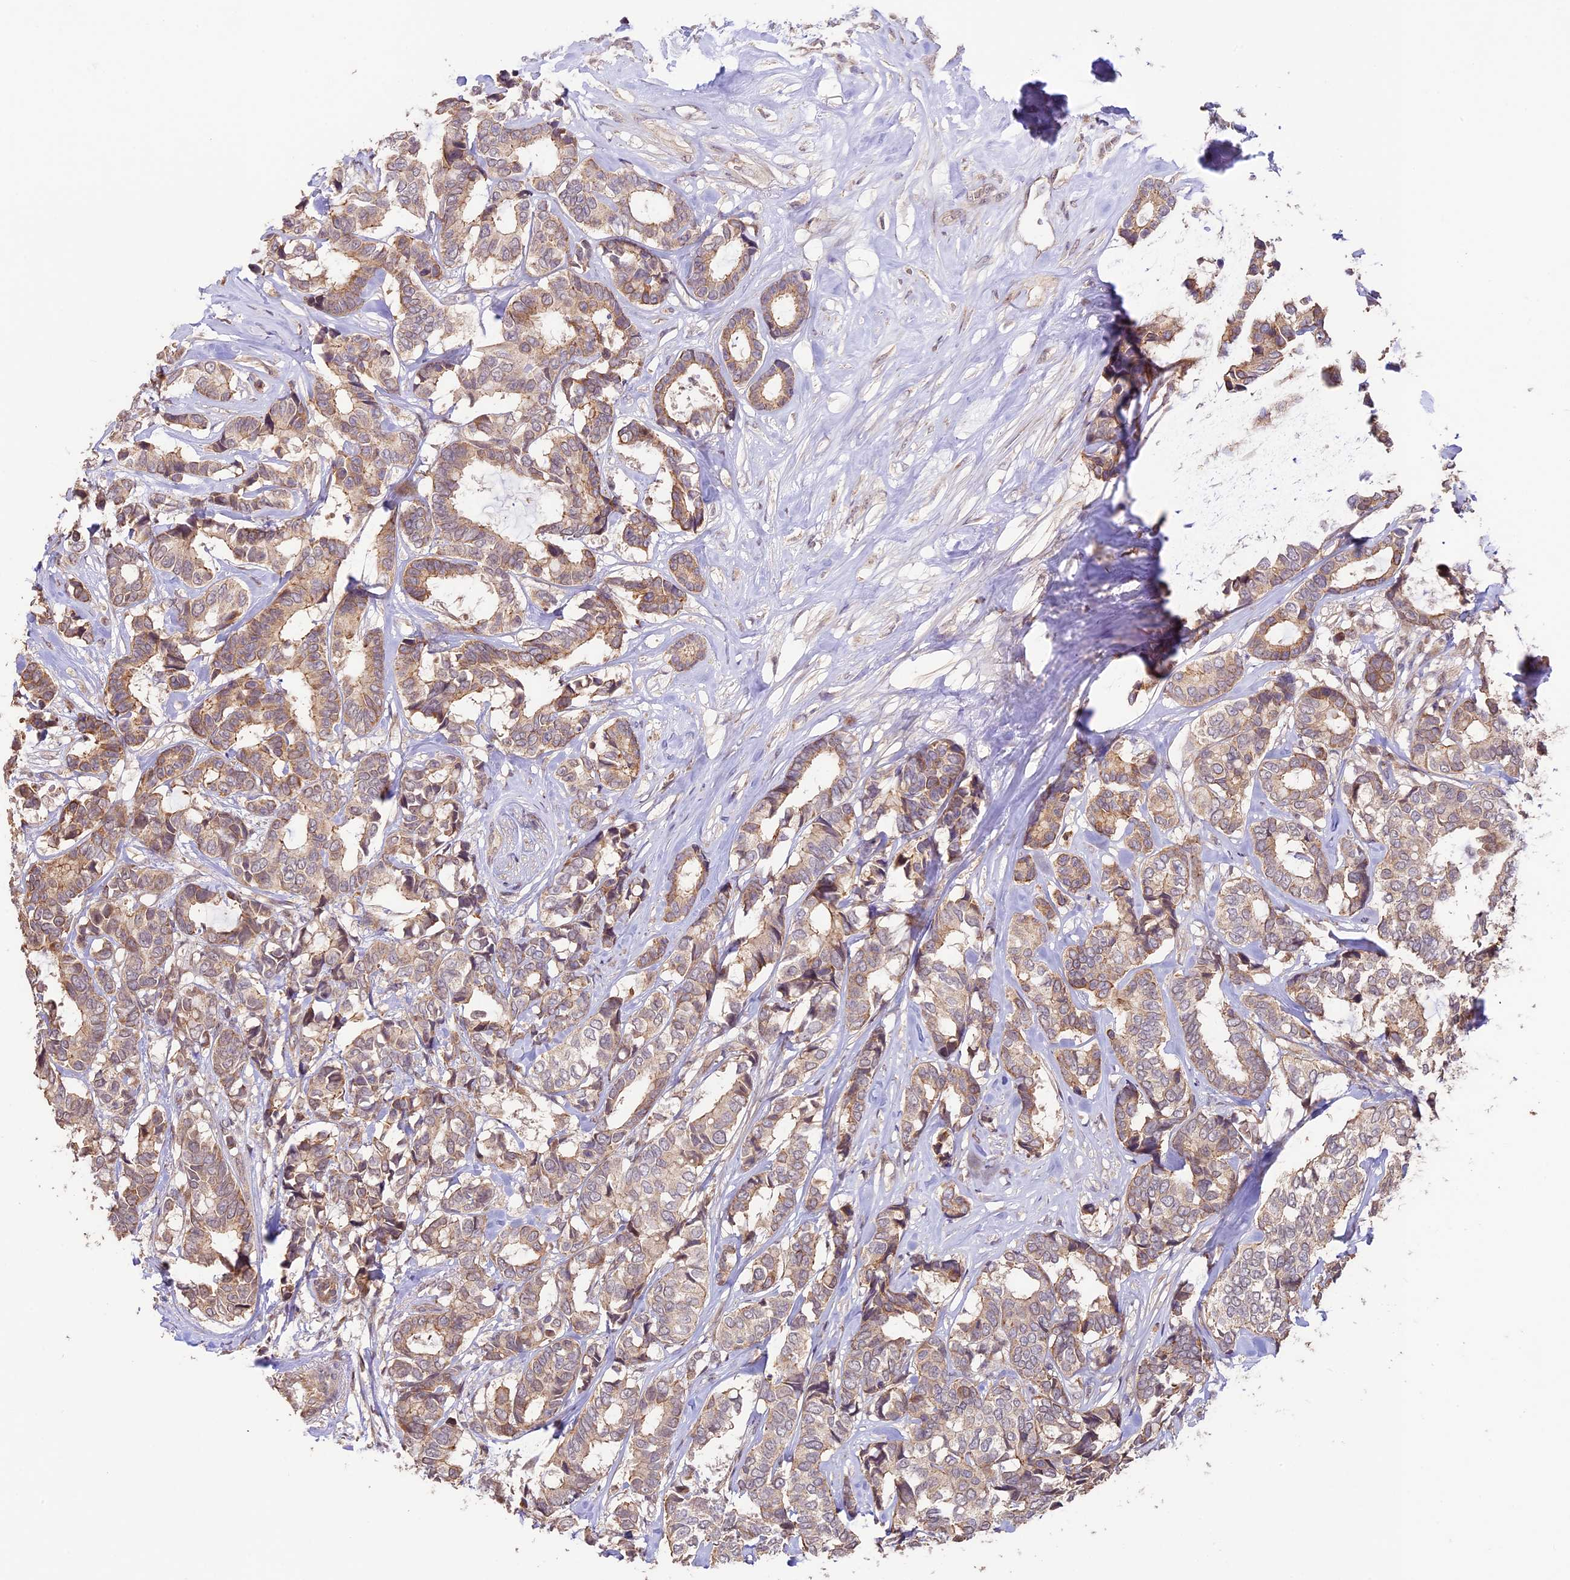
{"staining": {"intensity": "weak", "quantity": "25%-75%", "location": "cytoplasmic/membranous"}, "tissue": "breast cancer", "cell_type": "Tumor cells", "image_type": "cancer", "snomed": [{"axis": "morphology", "description": "Duct carcinoma"}, {"axis": "topography", "description": "Breast"}], "caption": "Immunohistochemistry (IHC) (DAB (3,3'-diaminobenzidine)) staining of invasive ductal carcinoma (breast) displays weak cytoplasmic/membranous protein positivity in approximately 25%-75% of tumor cells.", "gene": "BCAS4", "patient": {"sex": "female", "age": 87}}